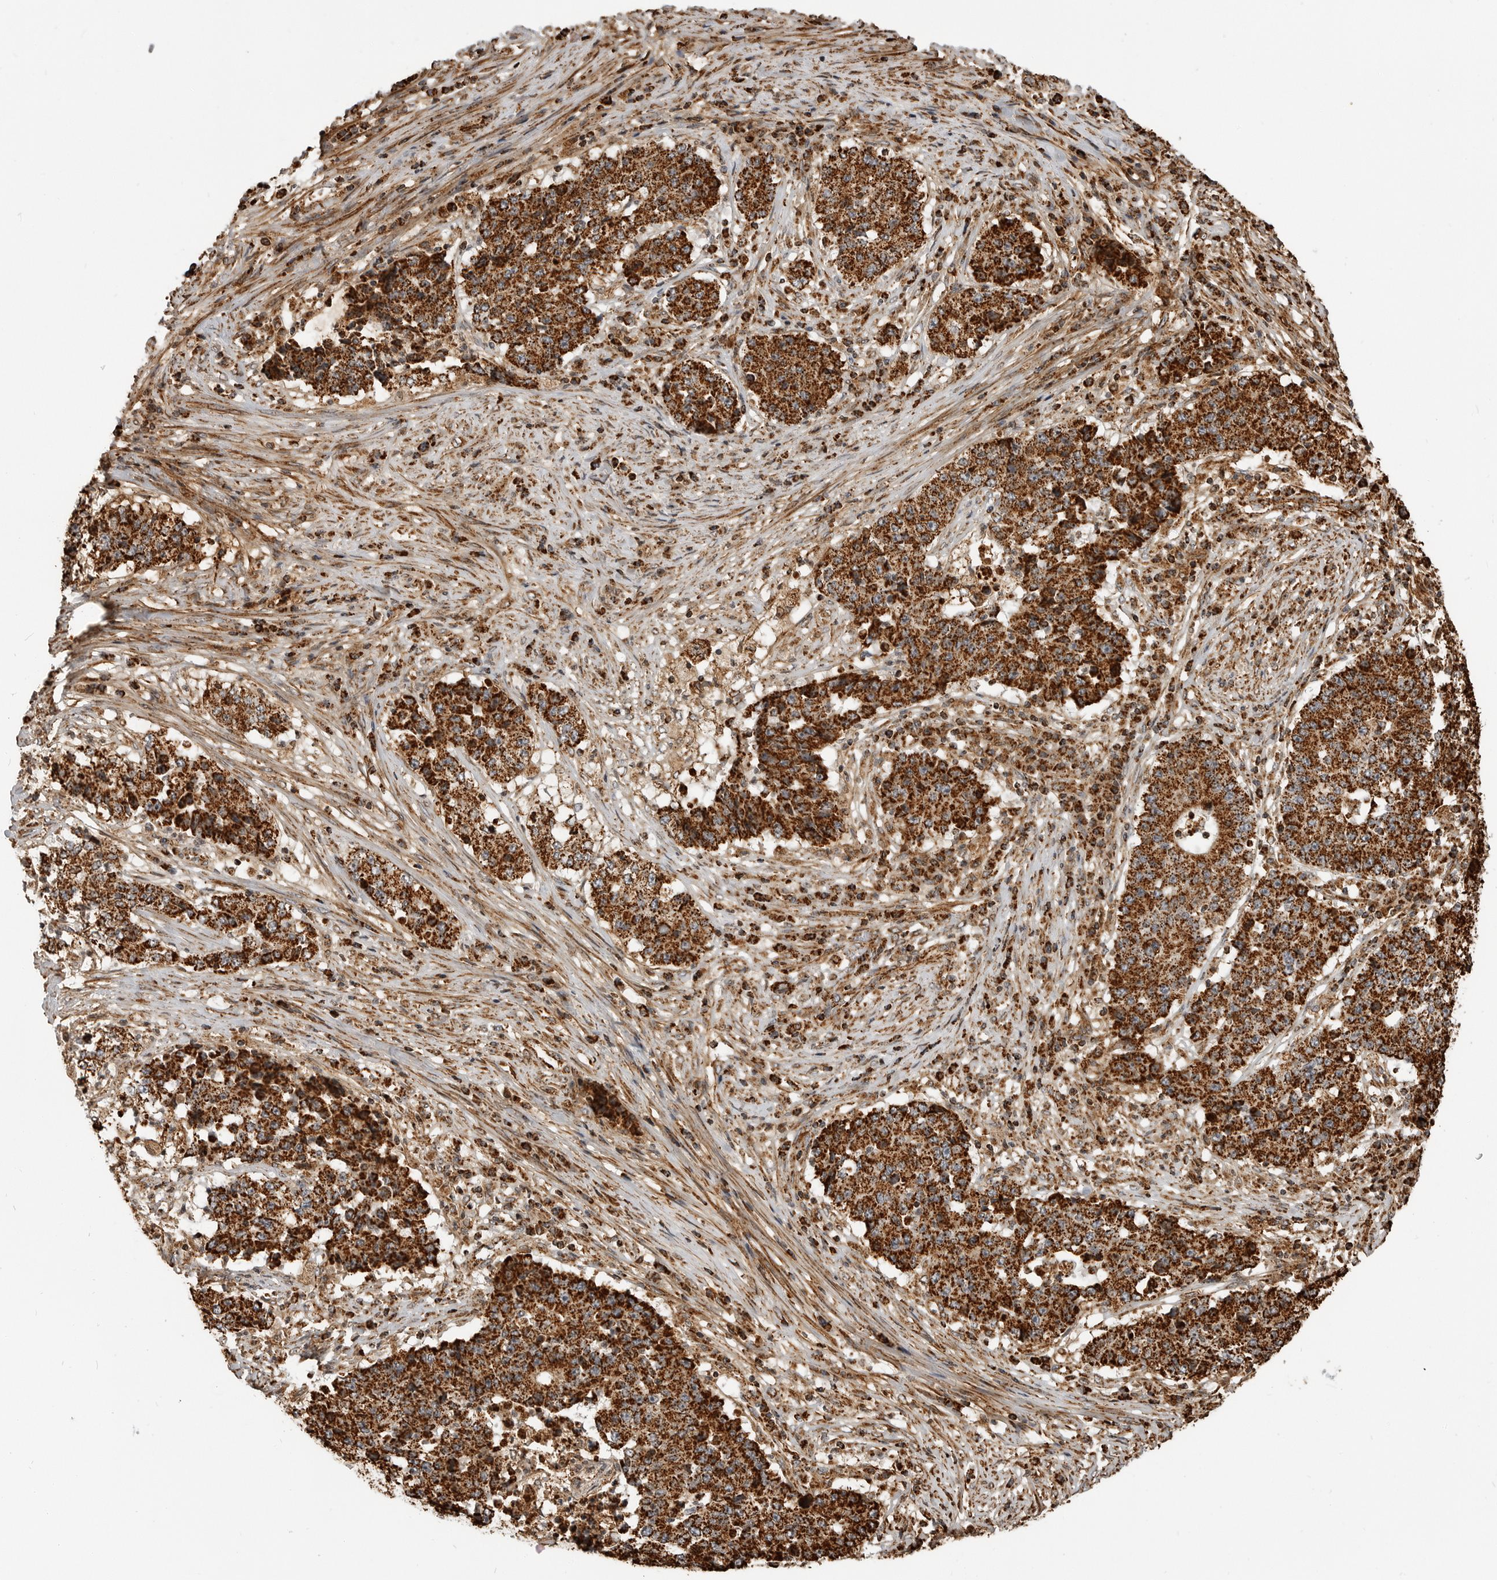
{"staining": {"intensity": "strong", "quantity": ">75%", "location": "cytoplasmic/membranous"}, "tissue": "stomach cancer", "cell_type": "Tumor cells", "image_type": "cancer", "snomed": [{"axis": "morphology", "description": "Adenocarcinoma, NOS"}, {"axis": "topography", "description": "Stomach"}], "caption": "DAB (3,3'-diaminobenzidine) immunohistochemical staining of human stomach cancer (adenocarcinoma) reveals strong cytoplasmic/membranous protein expression in about >75% of tumor cells.", "gene": "BMP2K", "patient": {"sex": "male", "age": 59}}